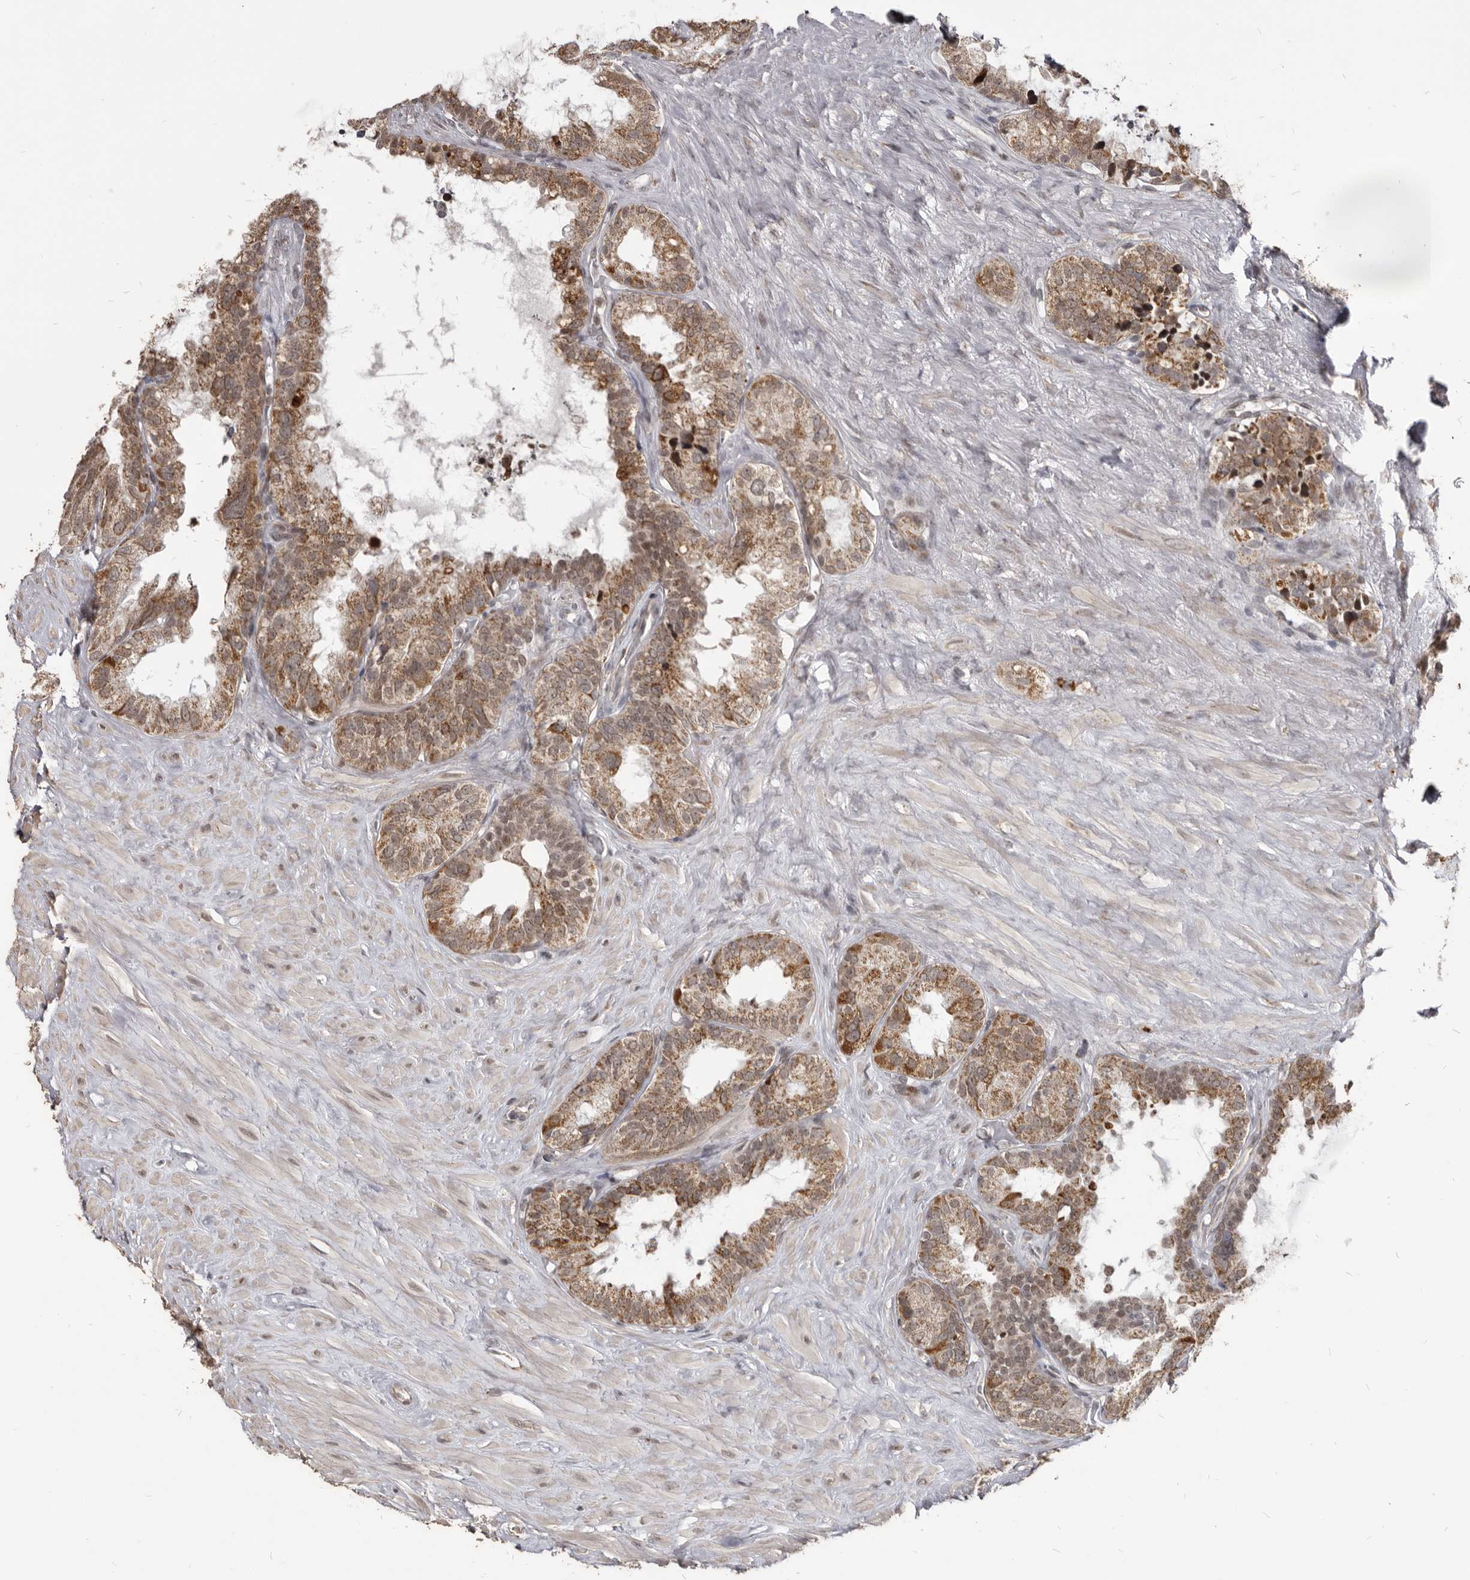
{"staining": {"intensity": "moderate", "quantity": ">75%", "location": "cytoplasmic/membranous,nuclear"}, "tissue": "seminal vesicle", "cell_type": "Glandular cells", "image_type": "normal", "snomed": [{"axis": "morphology", "description": "Normal tissue, NOS"}, {"axis": "topography", "description": "Seminal veicle"}], "caption": "A micrograph showing moderate cytoplasmic/membranous,nuclear positivity in approximately >75% of glandular cells in unremarkable seminal vesicle, as visualized by brown immunohistochemical staining.", "gene": "THUMPD1", "patient": {"sex": "male", "age": 80}}